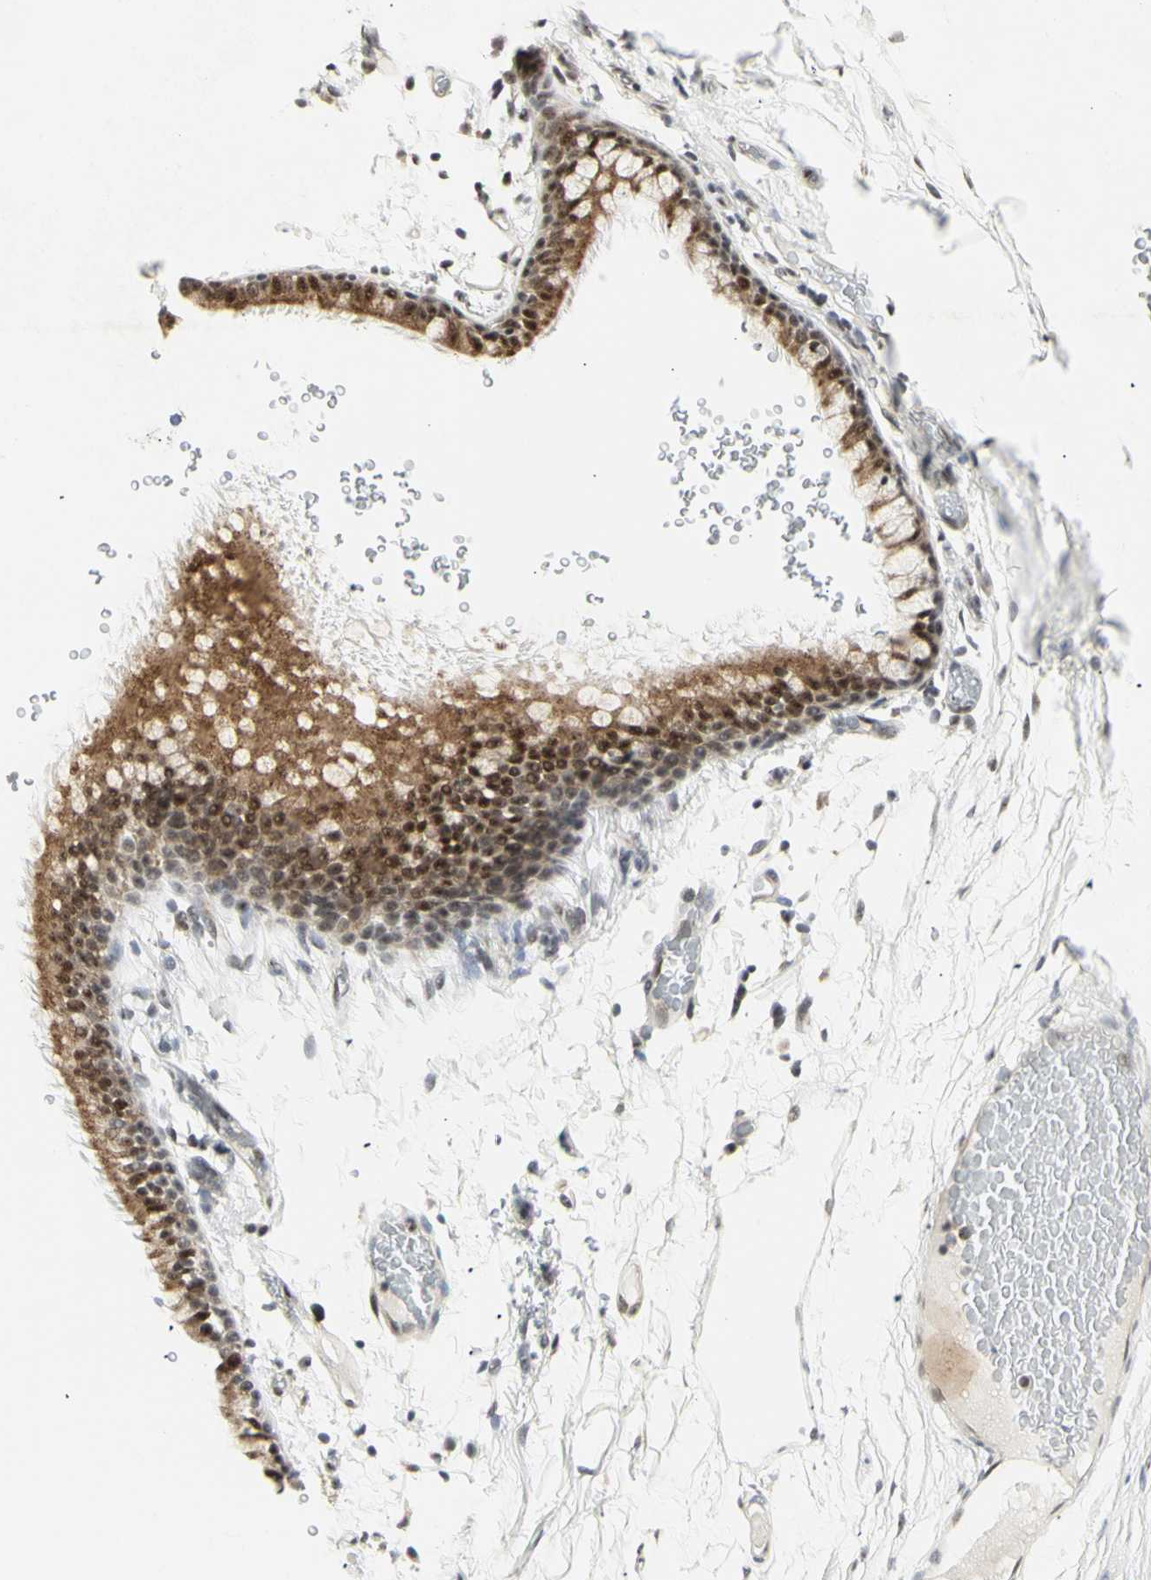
{"staining": {"intensity": "weak", "quantity": ">75%", "location": "cytoplasmic/membranous,nuclear"}, "tissue": "adipose tissue", "cell_type": "Adipocytes", "image_type": "normal", "snomed": [{"axis": "morphology", "description": "Normal tissue, NOS"}, {"axis": "topography", "description": "Bronchus"}], "caption": "Protein staining by immunohistochemistry displays weak cytoplasmic/membranous,nuclear positivity in about >75% of adipocytes in normal adipose tissue.", "gene": "DHRS7B", "patient": {"sex": "female", "age": 73}}